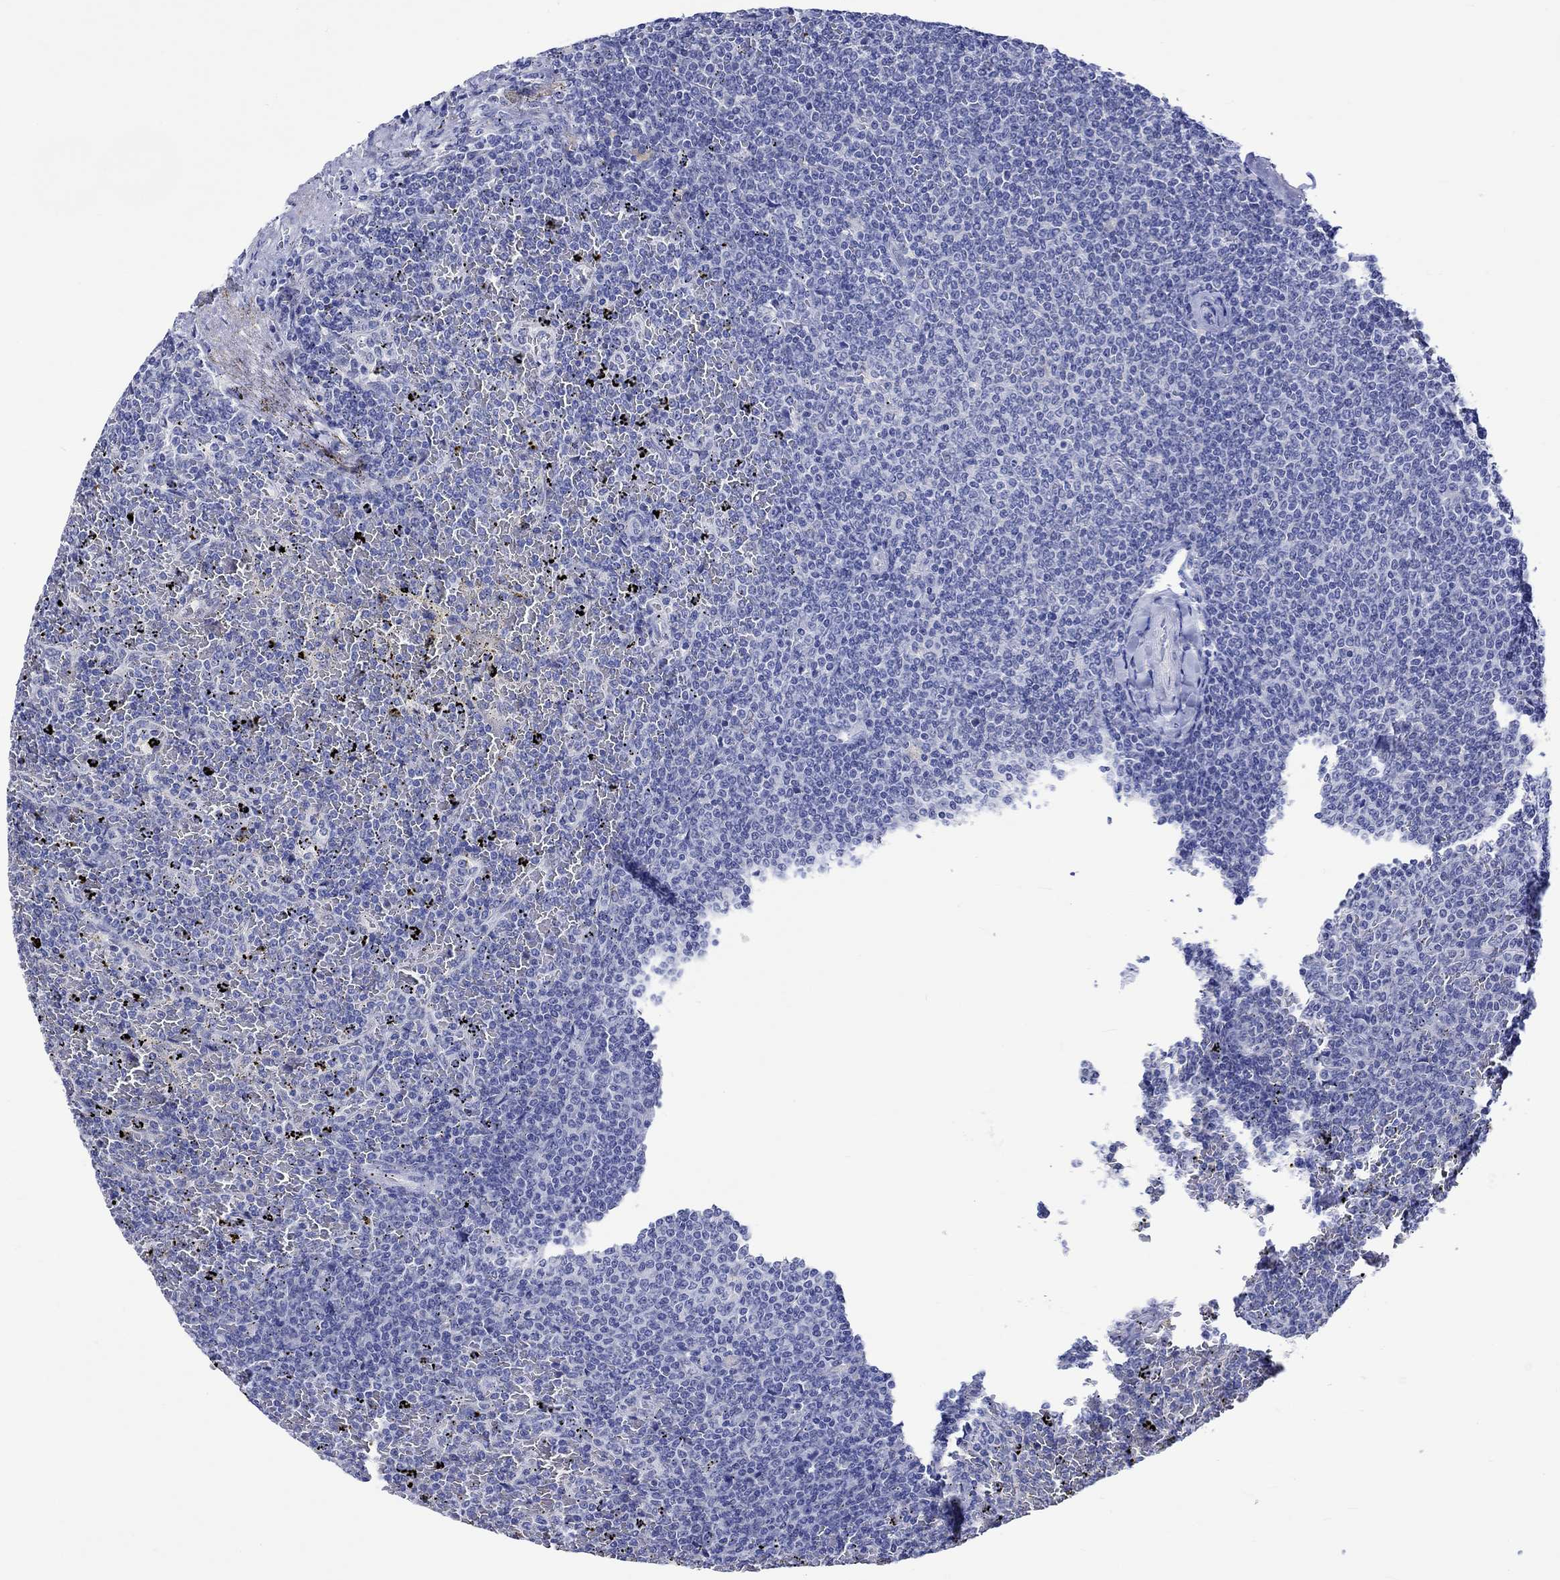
{"staining": {"intensity": "negative", "quantity": "none", "location": "none"}, "tissue": "lymphoma", "cell_type": "Tumor cells", "image_type": "cancer", "snomed": [{"axis": "morphology", "description": "Malignant lymphoma, non-Hodgkin's type, Low grade"}, {"axis": "topography", "description": "Spleen"}], "caption": "Immunohistochemical staining of human lymphoma demonstrates no significant expression in tumor cells. Brightfield microscopy of immunohistochemistry (IHC) stained with DAB (3,3'-diaminobenzidine) (brown) and hematoxylin (blue), captured at high magnification.", "gene": "KLHL35", "patient": {"sex": "female", "age": 77}}